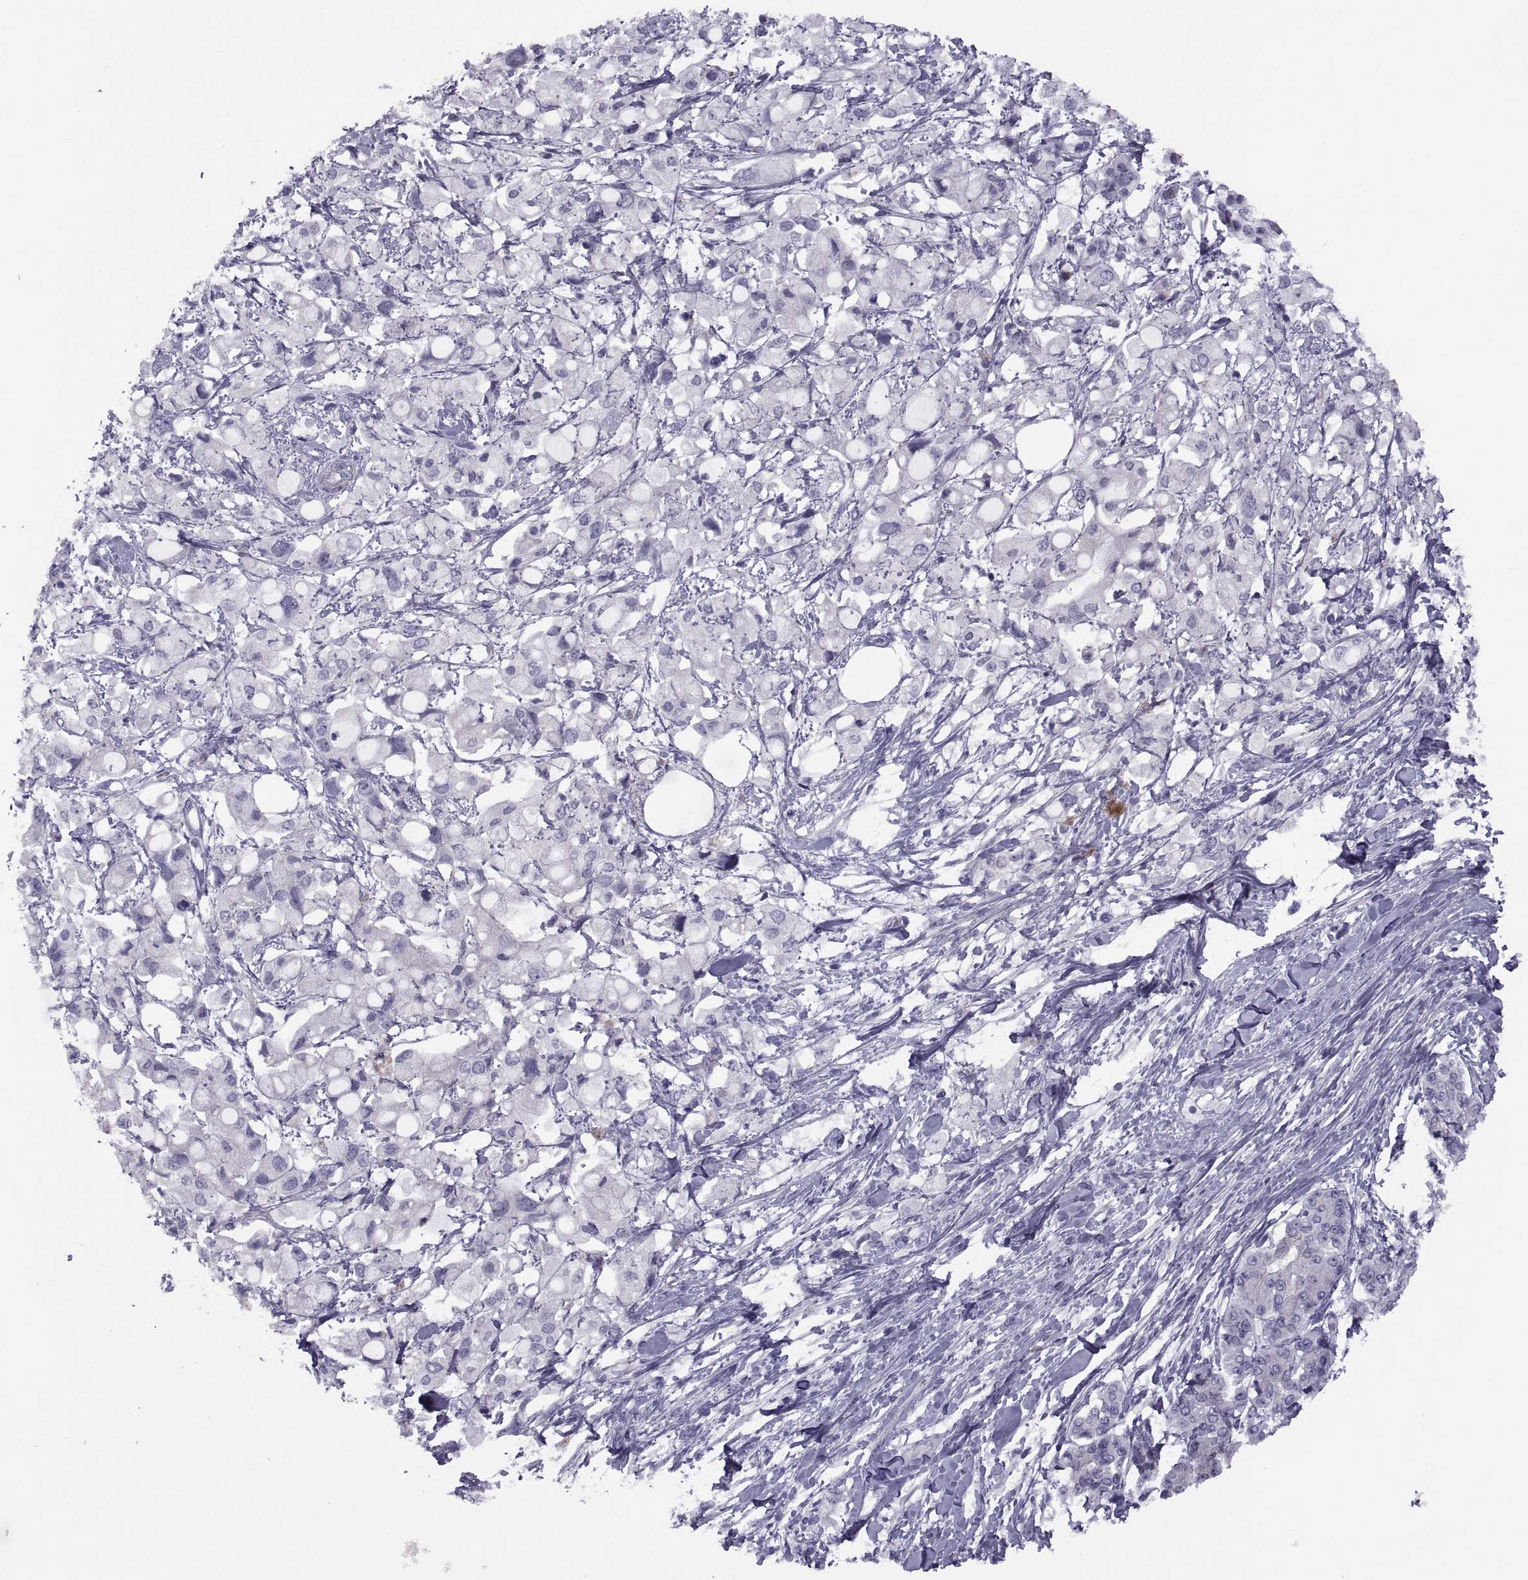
{"staining": {"intensity": "moderate", "quantity": "<25%", "location": "cytoplasmic/membranous"}, "tissue": "pancreatic cancer", "cell_type": "Tumor cells", "image_type": "cancer", "snomed": [{"axis": "morphology", "description": "Adenocarcinoma, NOS"}, {"axis": "topography", "description": "Pancreas"}], "caption": "Protein analysis of pancreatic cancer (adenocarcinoma) tissue exhibits moderate cytoplasmic/membranous staining in about <25% of tumor cells.", "gene": "TMEM158", "patient": {"sex": "female", "age": 56}}